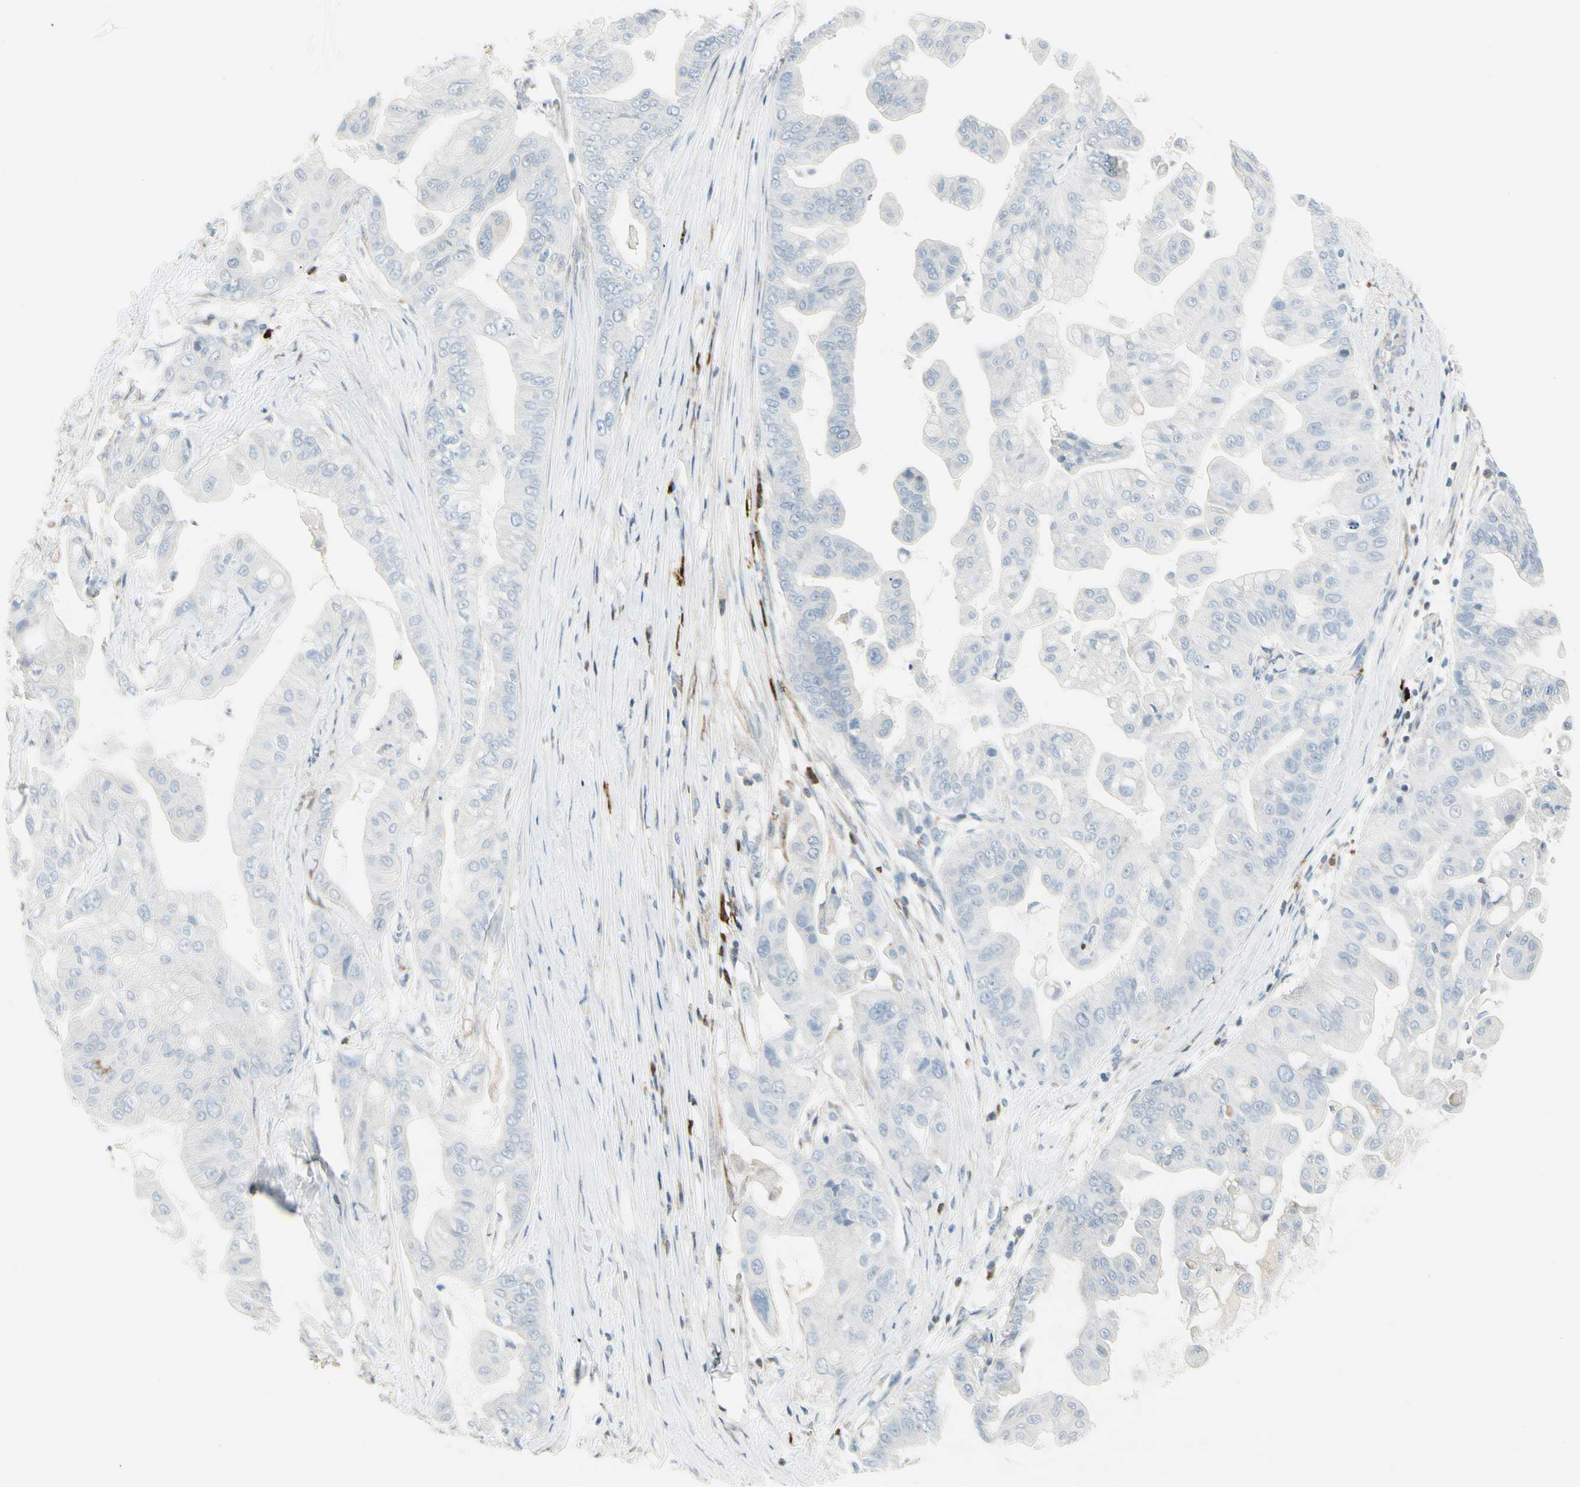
{"staining": {"intensity": "negative", "quantity": "none", "location": "none"}, "tissue": "pancreatic cancer", "cell_type": "Tumor cells", "image_type": "cancer", "snomed": [{"axis": "morphology", "description": "Adenocarcinoma, NOS"}, {"axis": "topography", "description": "Pancreas"}], "caption": "DAB (3,3'-diaminobenzidine) immunohistochemical staining of human pancreatic cancer (adenocarcinoma) demonstrates no significant expression in tumor cells.", "gene": "TRAF1", "patient": {"sex": "female", "age": 75}}